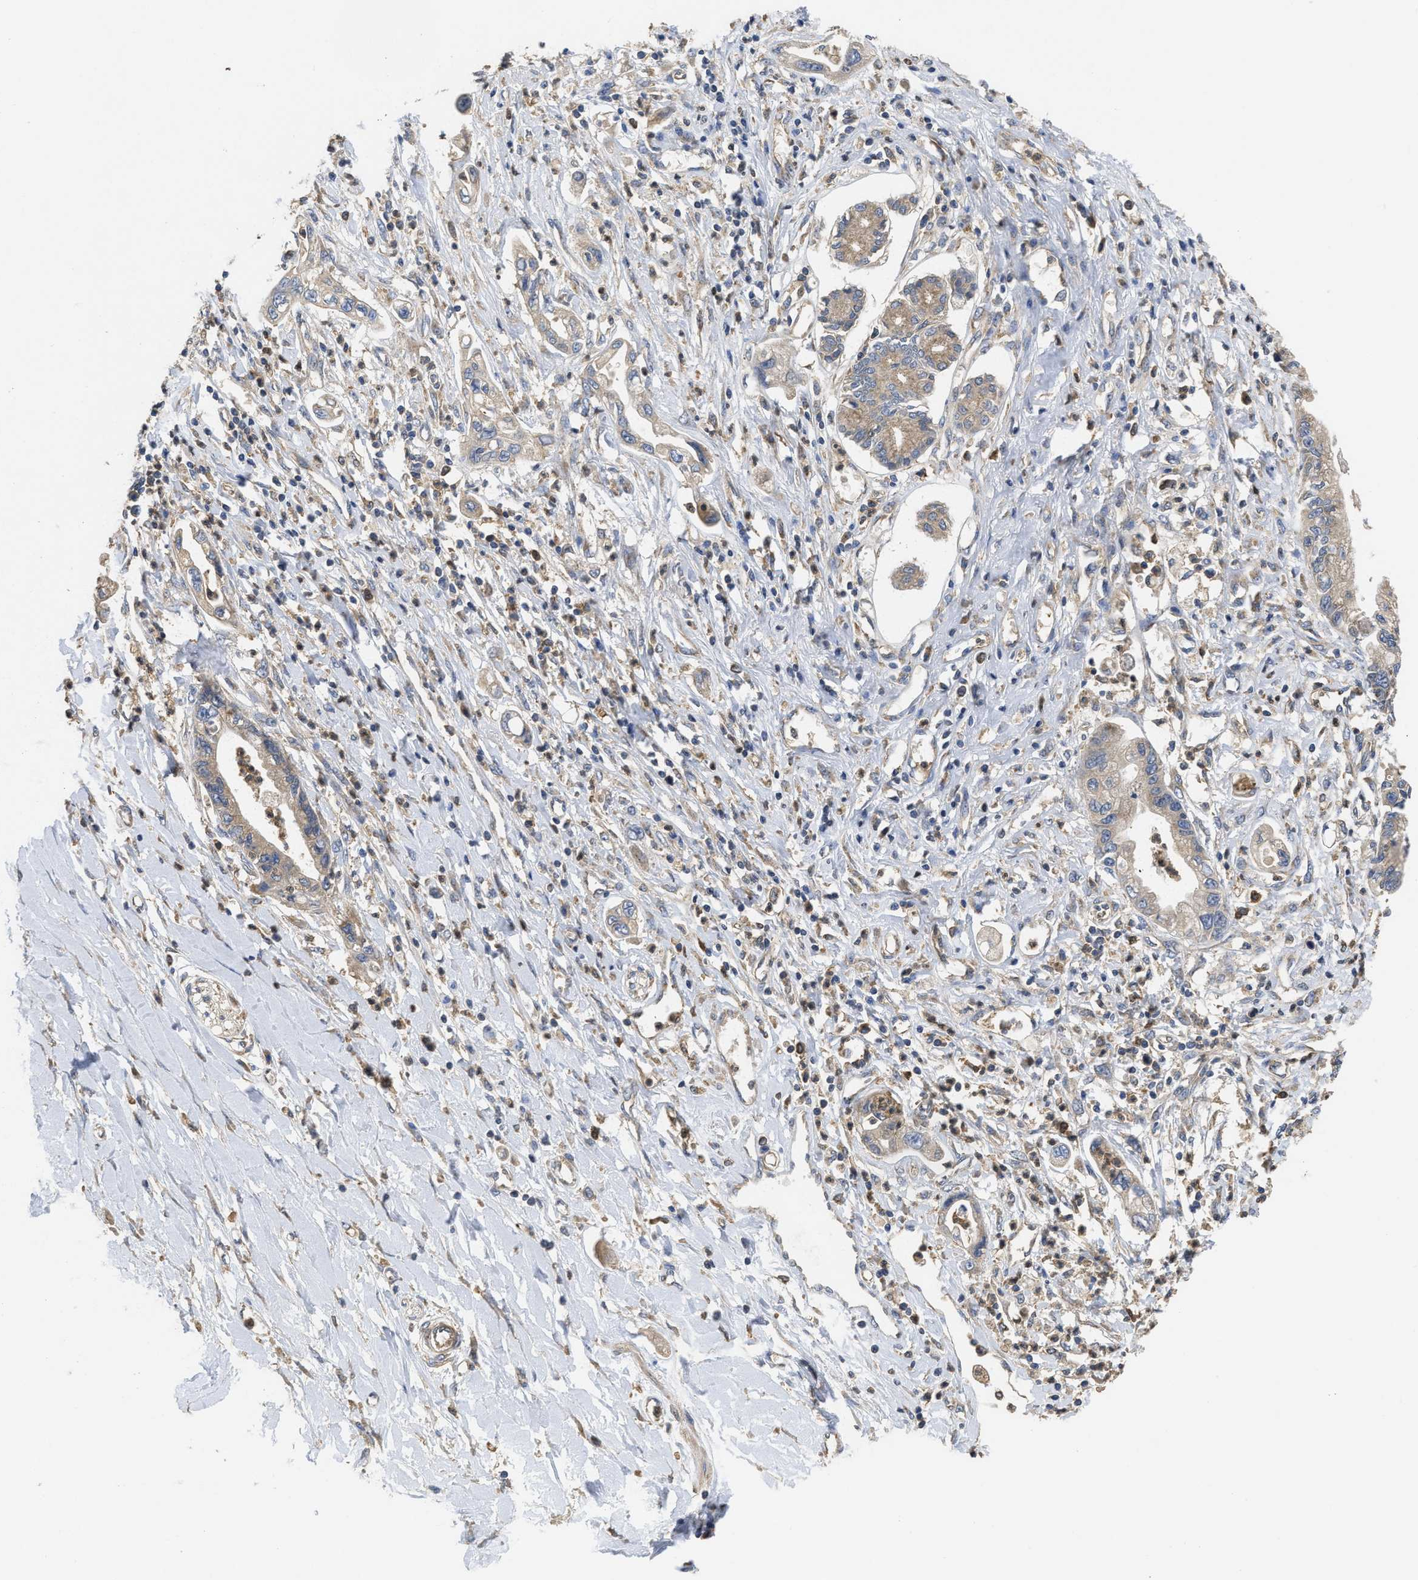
{"staining": {"intensity": "weak", "quantity": "<25%", "location": "cytoplasmic/membranous"}, "tissue": "pancreatic cancer", "cell_type": "Tumor cells", "image_type": "cancer", "snomed": [{"axis": "morphology", "description": "Adenocarcinoma, NOS"}, {"axis": "topography", "description": "Pancreas"}], "caption": "High power microscopy histopathology image of an immunohistochemistry (IHC) photomicrograph of adenocarcinoma (pancreatic), revealing no significant expression in tumor cells. (DAB (3,3'-diaminobenzidine) immunohistochemistry (IHC), high magnification).", "gene": "RNF216", "patient": {"sex": "male", "age": 56}}